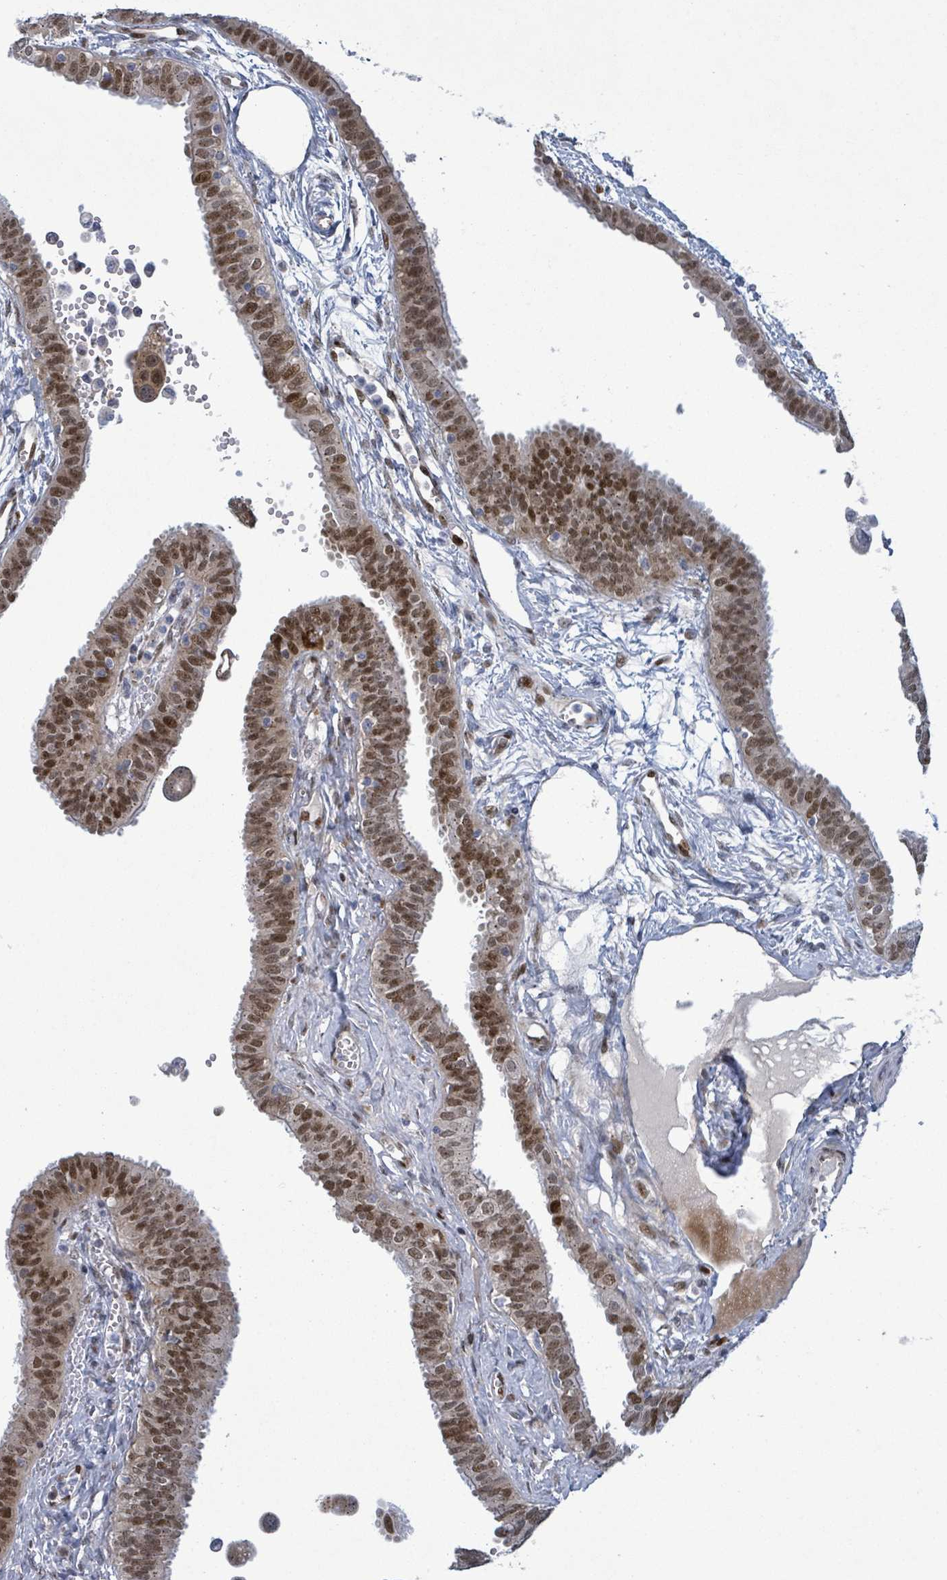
{"staining": {"intensity": "moderate", "quantity": ">75%", "location": "nuclear"}, "tissue": "fallopian tube", "cell_type": "Glandular cells", "image_type": "normal", "snomed": [{"axis": "morphology", "description": "Normal tissue, NOS"}, {"axis": "morphology", "description": "Carcinoma, NOS"}, {"axis": "topography", "description": "Fallopian tube"}, {"axis": "topography", "description": "Ovary"}], "caption": "A brown stain labels moderate nuclear expression of a protein in glandular cells of unremarkable human fallopian tube. Nuclei are stained in blue.", "gene": "TUSC1", "patient": {"sex": "female", "age": 59}}